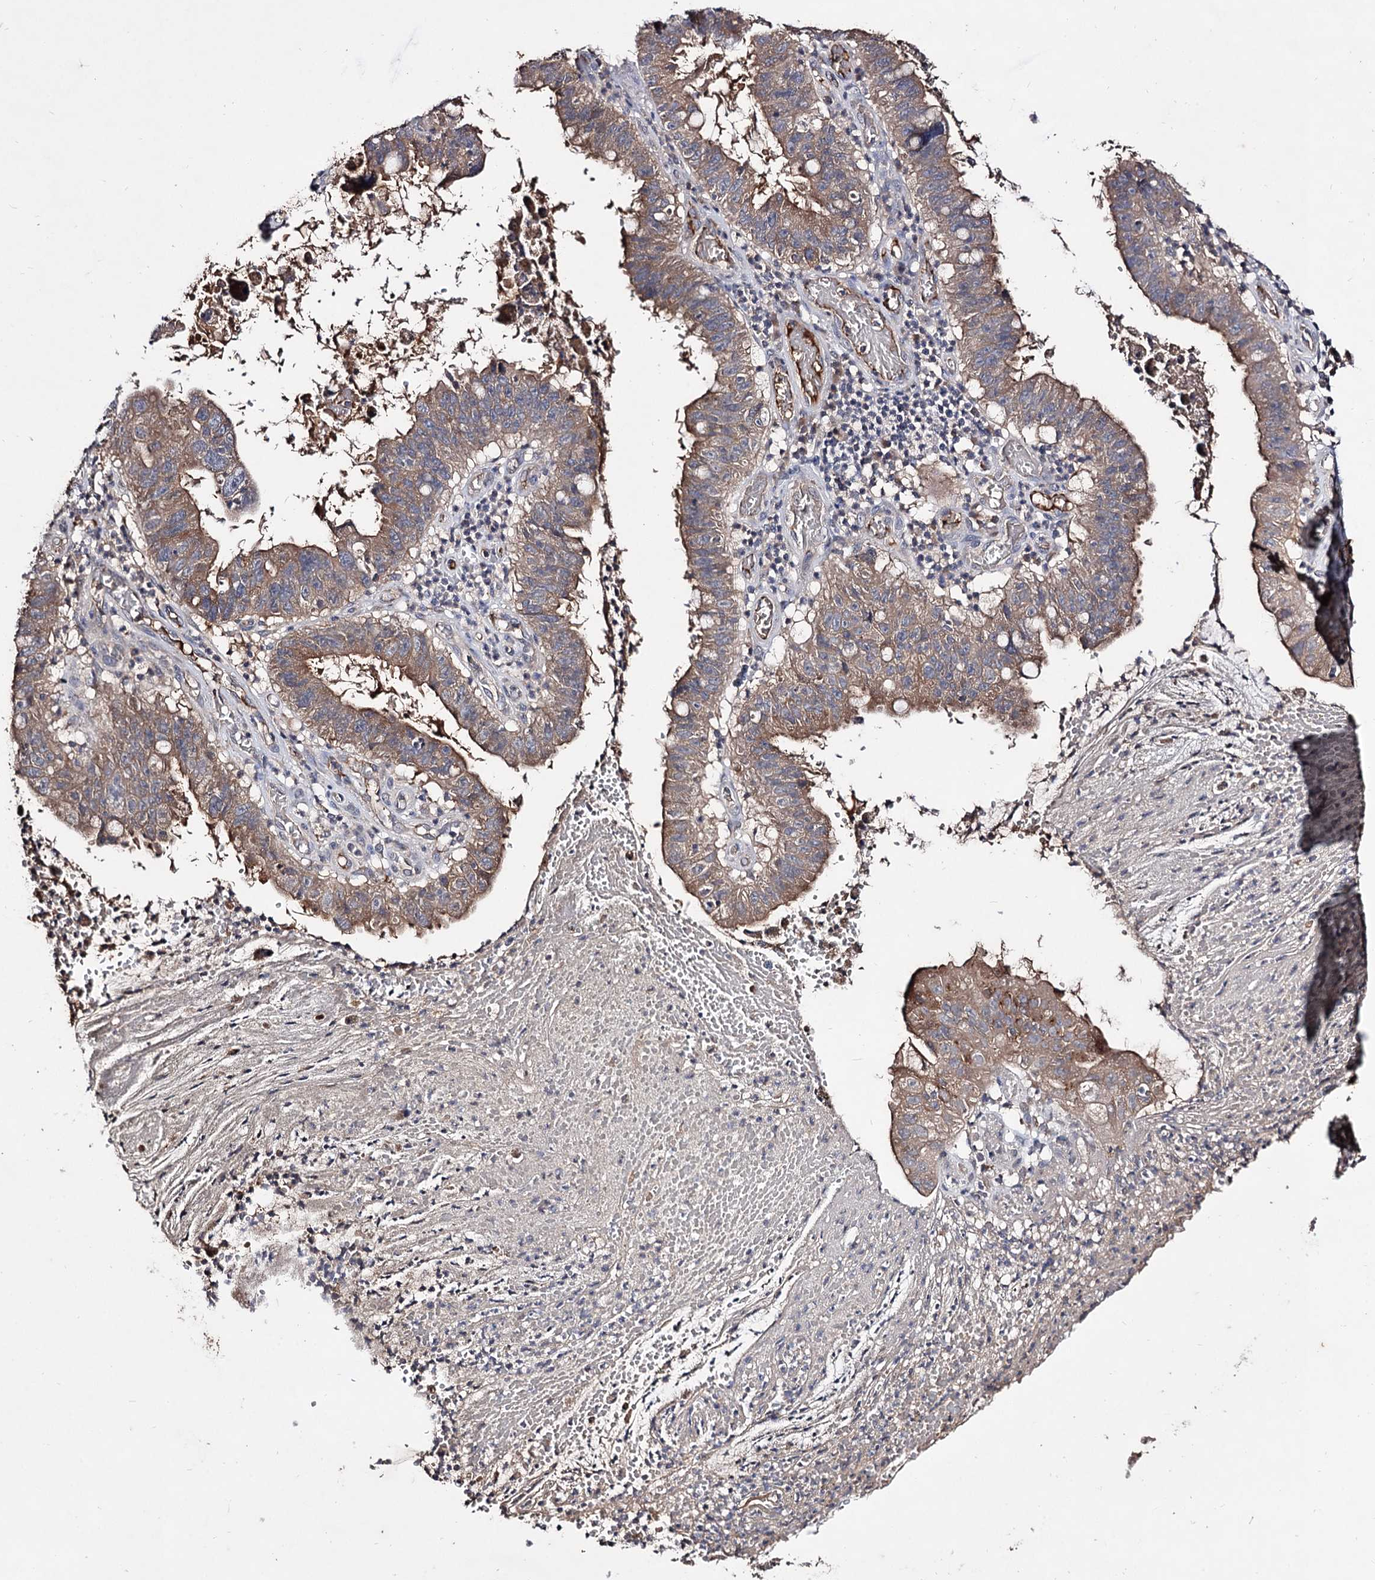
{"staining": {"intensity": "moderate", "quantity": ">75%", "location": "cytoplasmic/membranous"}, "tissue": "stomach cancer", "cell_type": "Tumor cells", "image_type": "cancer", "snomed": [{"axis": "morphology", "description": "Adenocarcinoma, NOS"}, {"axis": "topography", "description": "Stomach"}], "caption": "Immunohistochemistry (IHC) of human stomach cancer exhibits medium levels of moderate cytoplasmic/membranous staining in about >75% of tumor cells. (DAB (3,3'-diaminobenzidine) = brown stain, brightfield microscopy at high magnification).", "gene": "ARFIP2", "patient": {"sex": "male", "age": 59}}